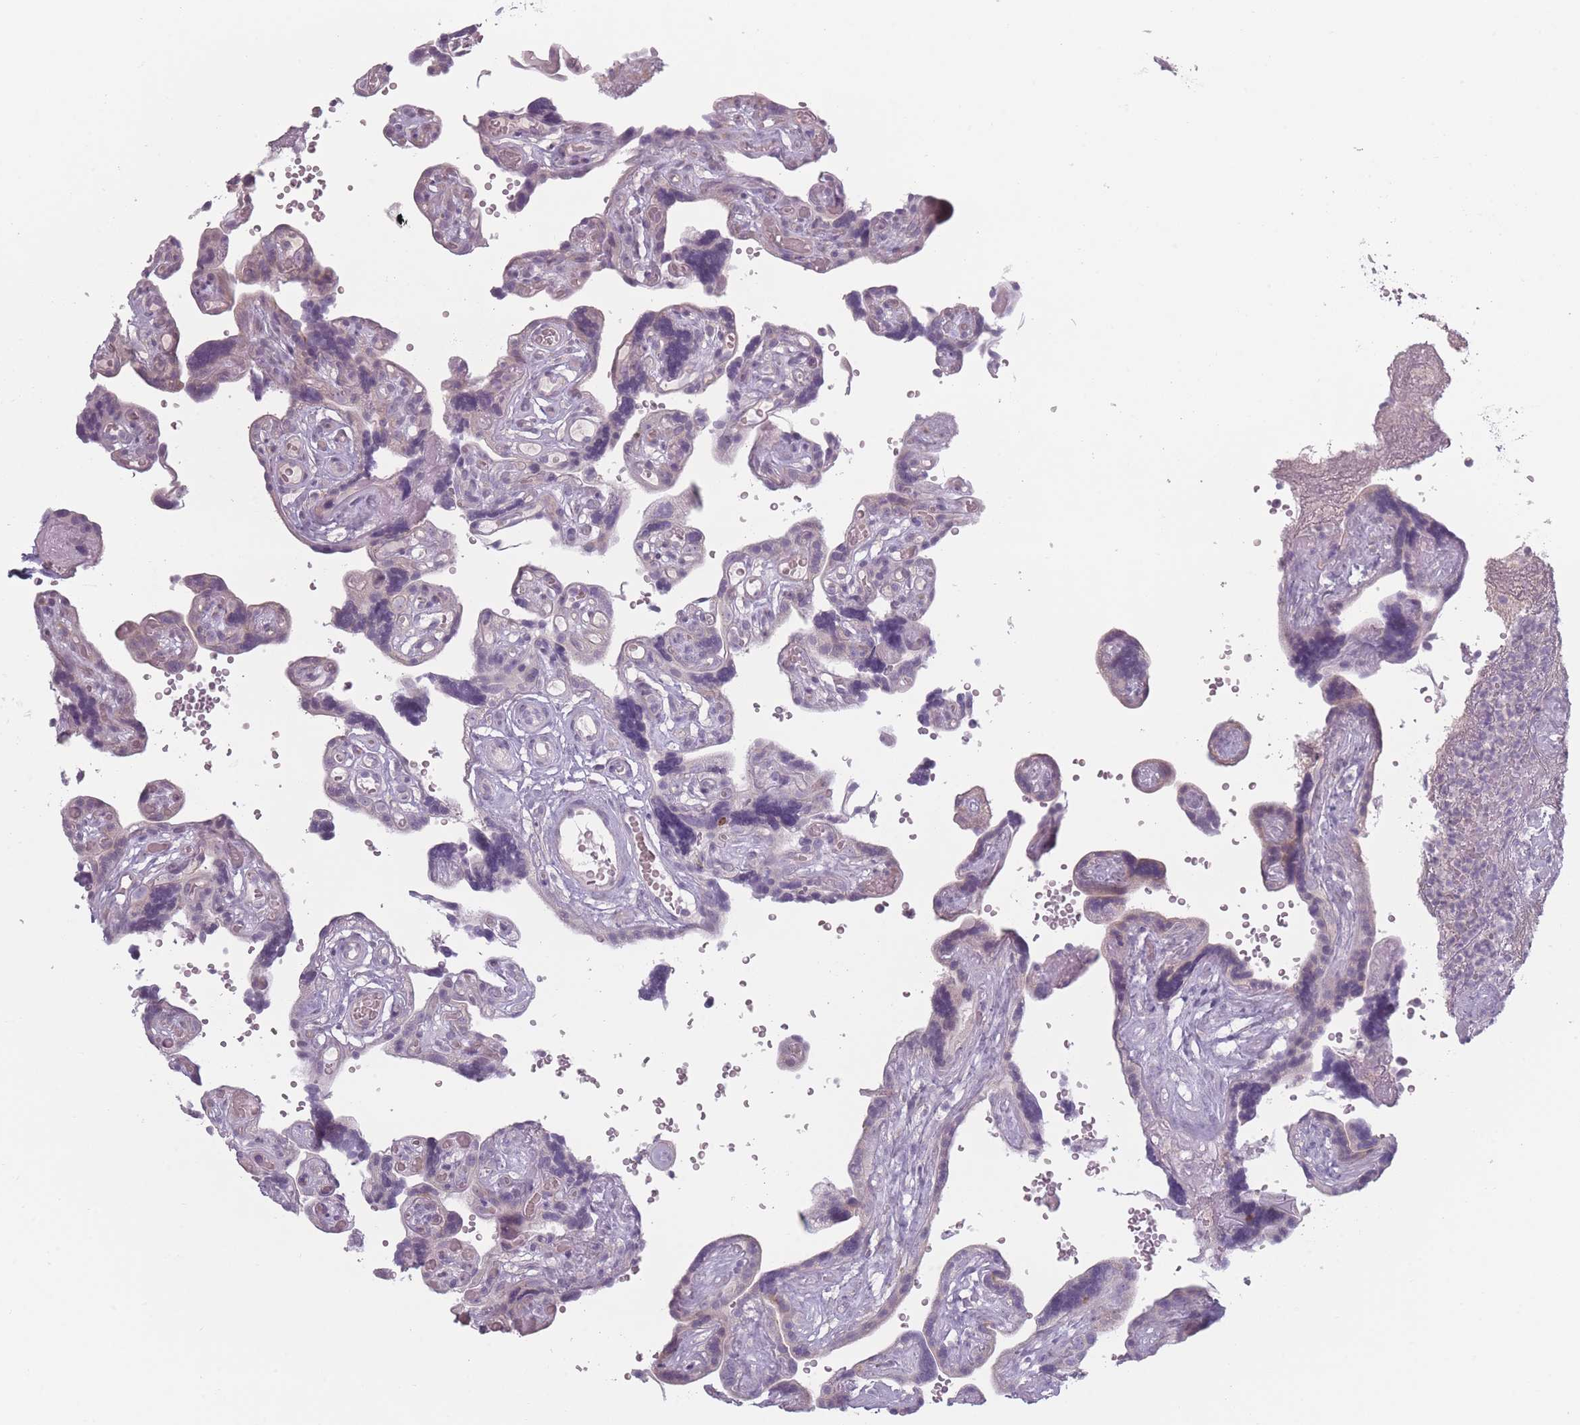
{"staining": {"intensity": "negative", "quantity": "none", "location": "none"}, "tissue": "placenta", "cell_type": "Decidual cells", "image_type": "normal", "snomed": [{"axis": "morphology", "description": "Normal tissue, NOS"}, {"axis": "topography", "description": "Placenta"}], "caption": "This histopathology image is of normal placenta stained with IHC to label a protein in brown with the nuclei are counter-stained blue. There is no staining in decidual cells. Nuclei are stained in blue.", "gene": "RASL10B", "patient": {"sex": "female", "age": 30}}